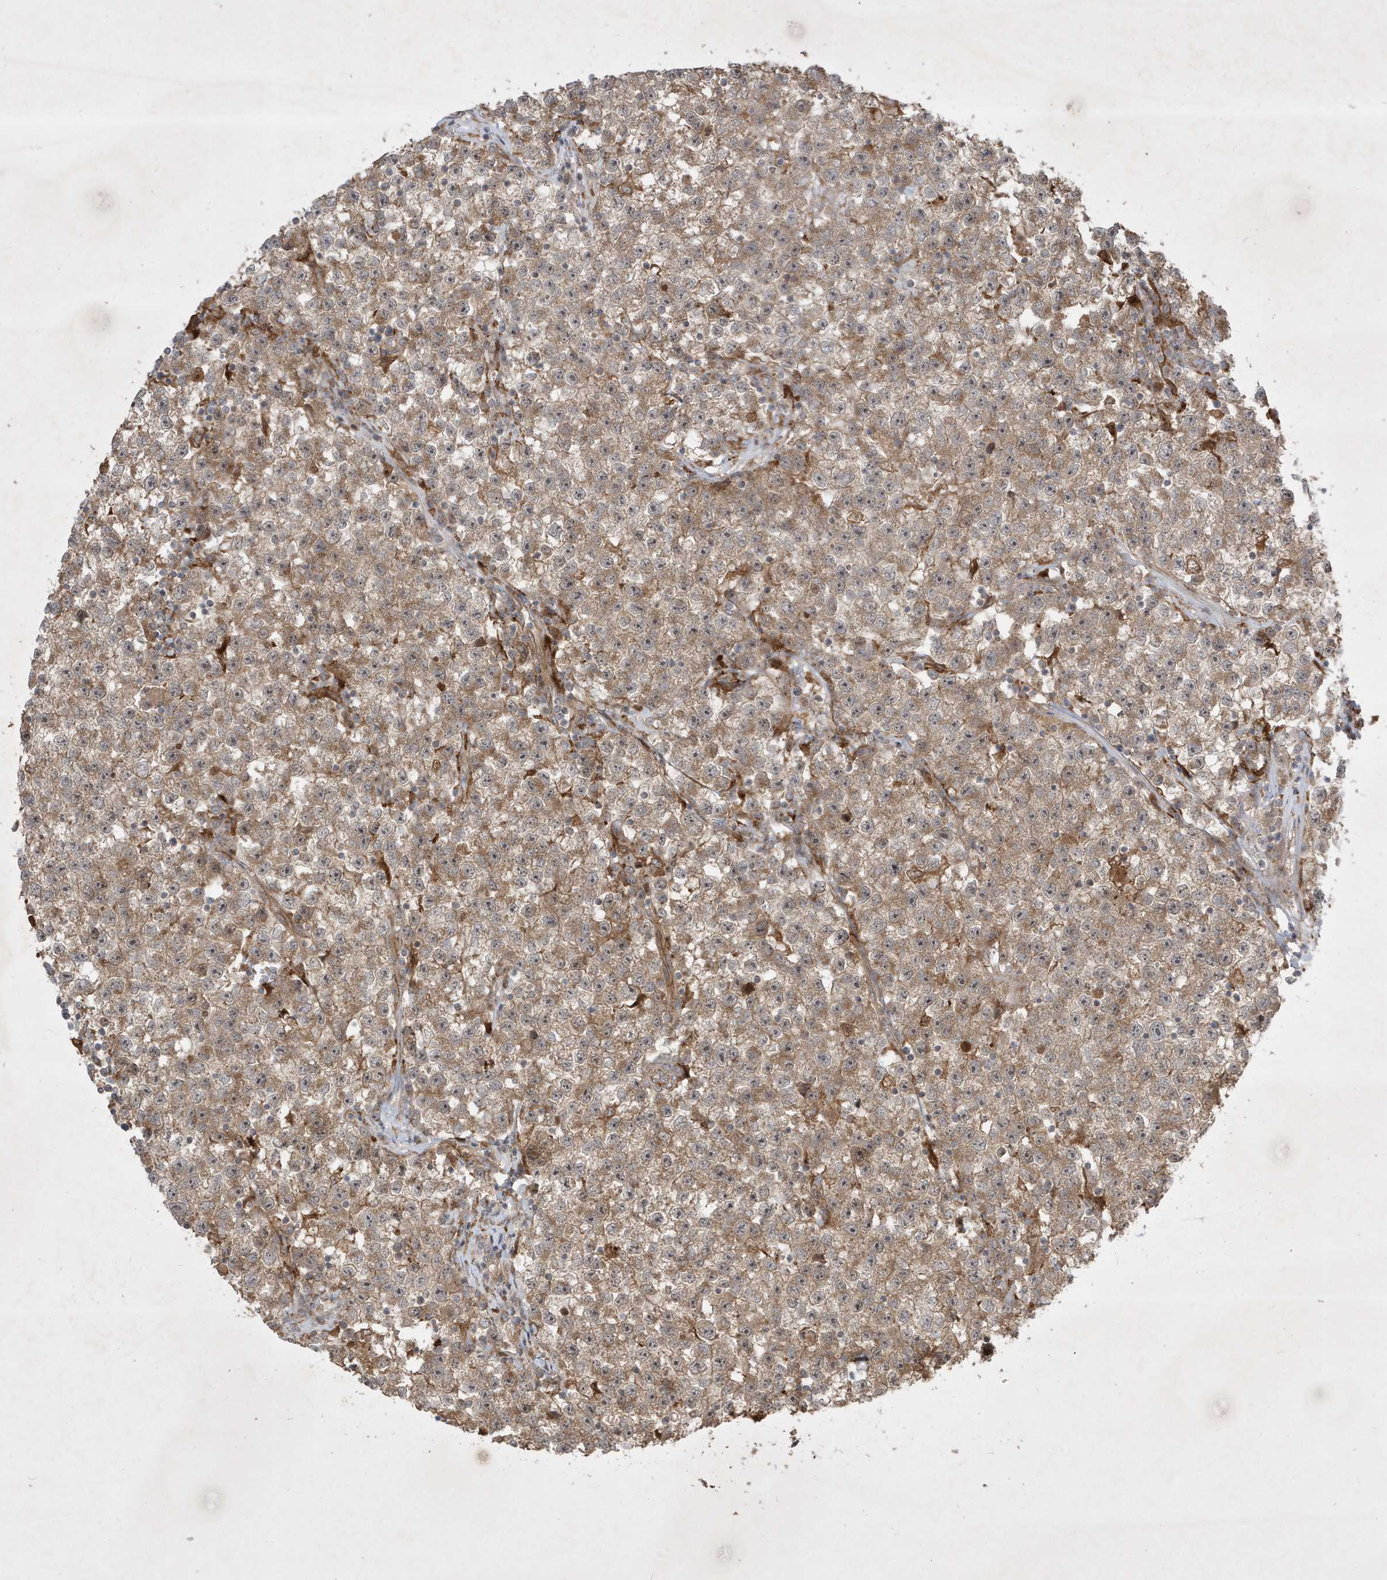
{"staining": {"intensity": "moderate", "quantity": ">75%", "location": "cytoplasmic/membranous"}, "tissue": "testis cancer", "cell_type": "Tumor cells", "image_type": "cancer", "snomed": [{"axis": "morphology", "description": "Seminoma, NOS"}, {"axis": "topography", "description": "Testis"}], "caption": "This is a histology image of IHC staining of testis seminoma, which shows moderate positivity in the cytoplasmic/membranous of tumor cells.", "gene": "IFT57", "patient": {"sex": "male", "age": 22}}